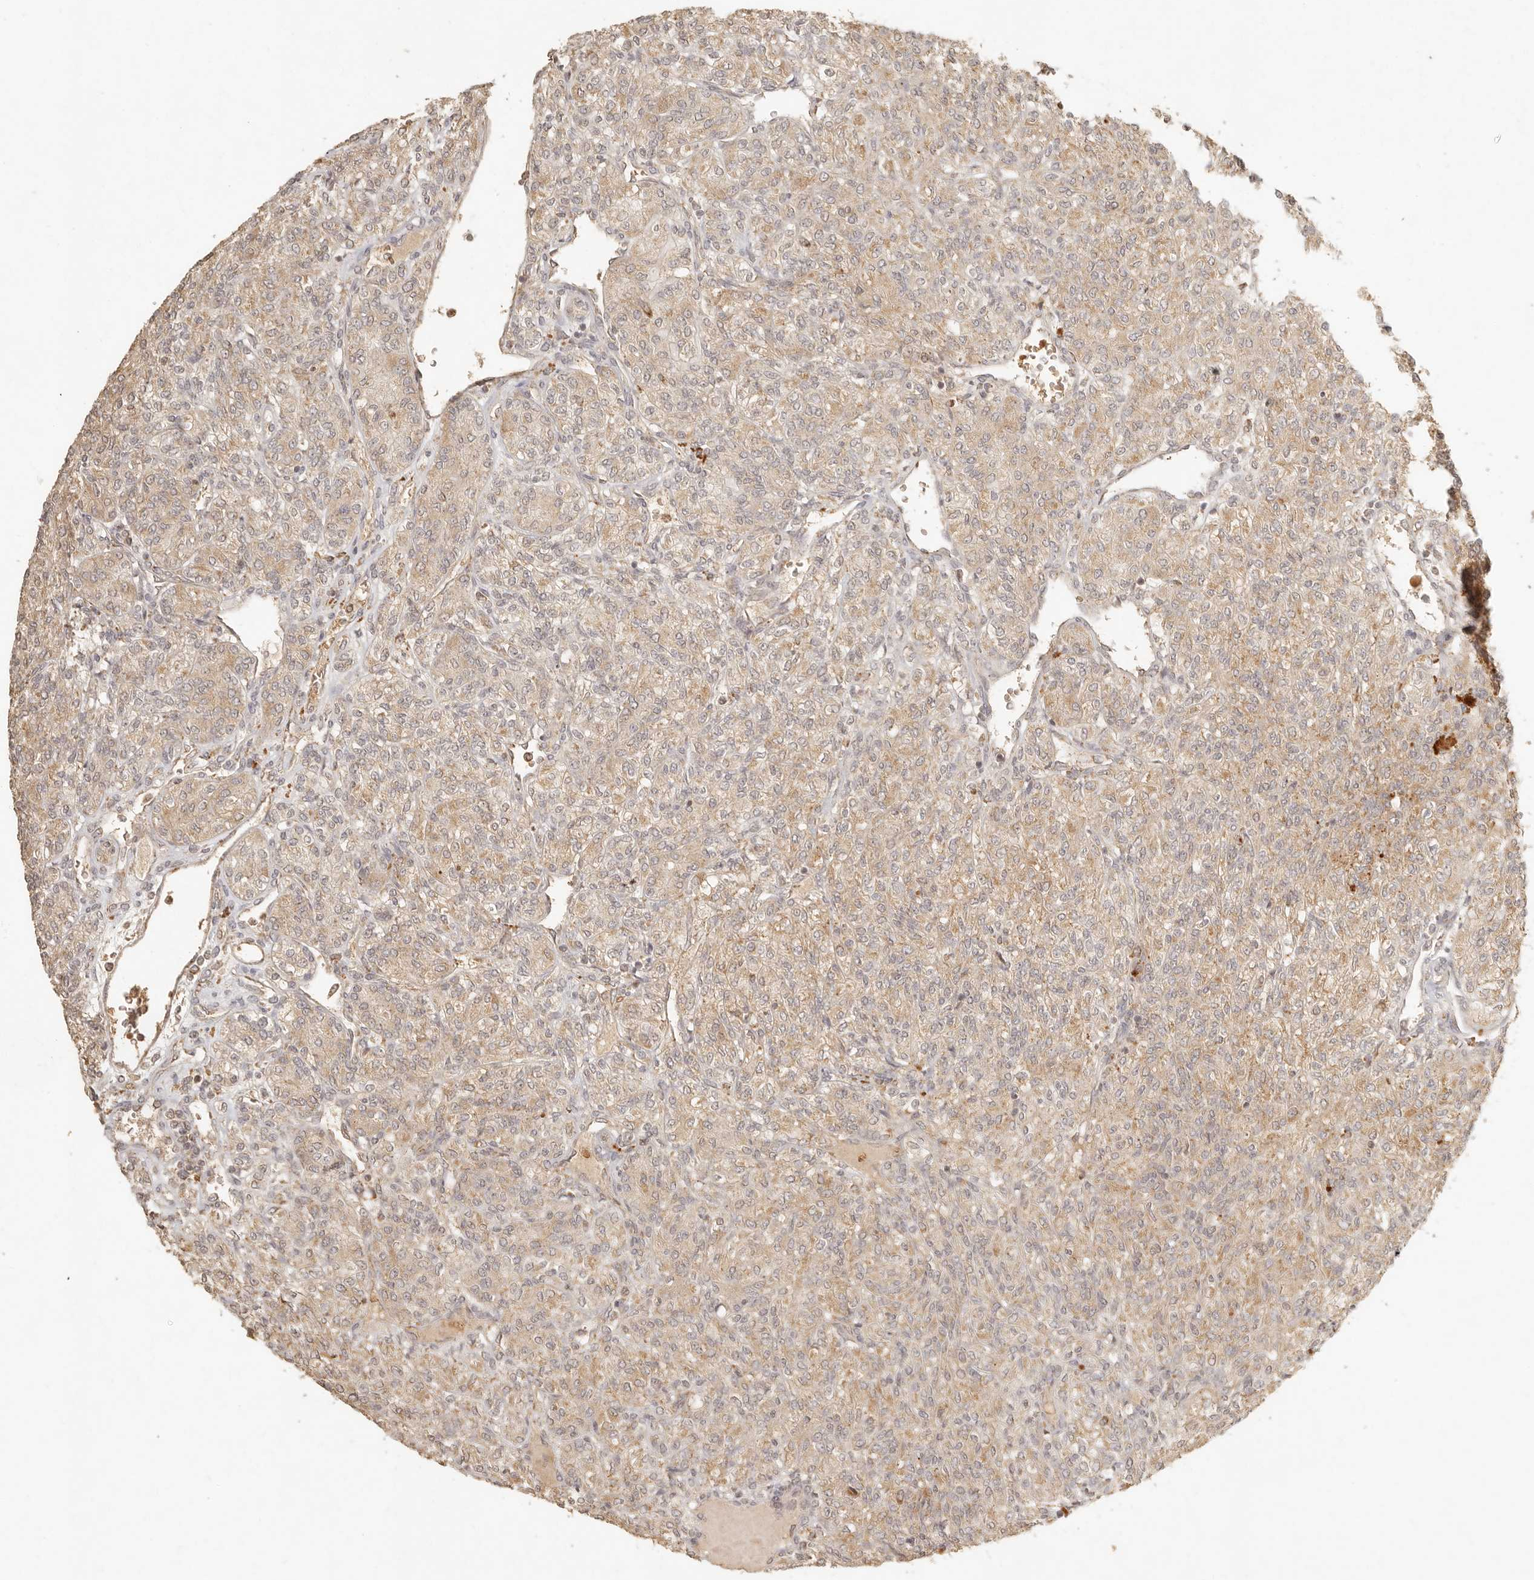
{"staining": {"intensity": "moderate", "quantity": "25%-75%", "location": "cytoplasmic/membranous"}, "tissue": "renal cancer", "cell_type": "Tumor cells", "image_type": "cancer", "snomed": [{"axis": "morphology", "description": "Adenocarcinoma, NOS"}, {"axis": "topography", "description": "Kidney"}], "caption": "Immunohistochemical staining of renal adenocarcinoma exhibits medium levels of moderate cytoplasmic/membranous protein expression in about 25%-75% of tumor cells.", "gene": "MRPL55", "patient": {"sex": "male", "age": 77}}